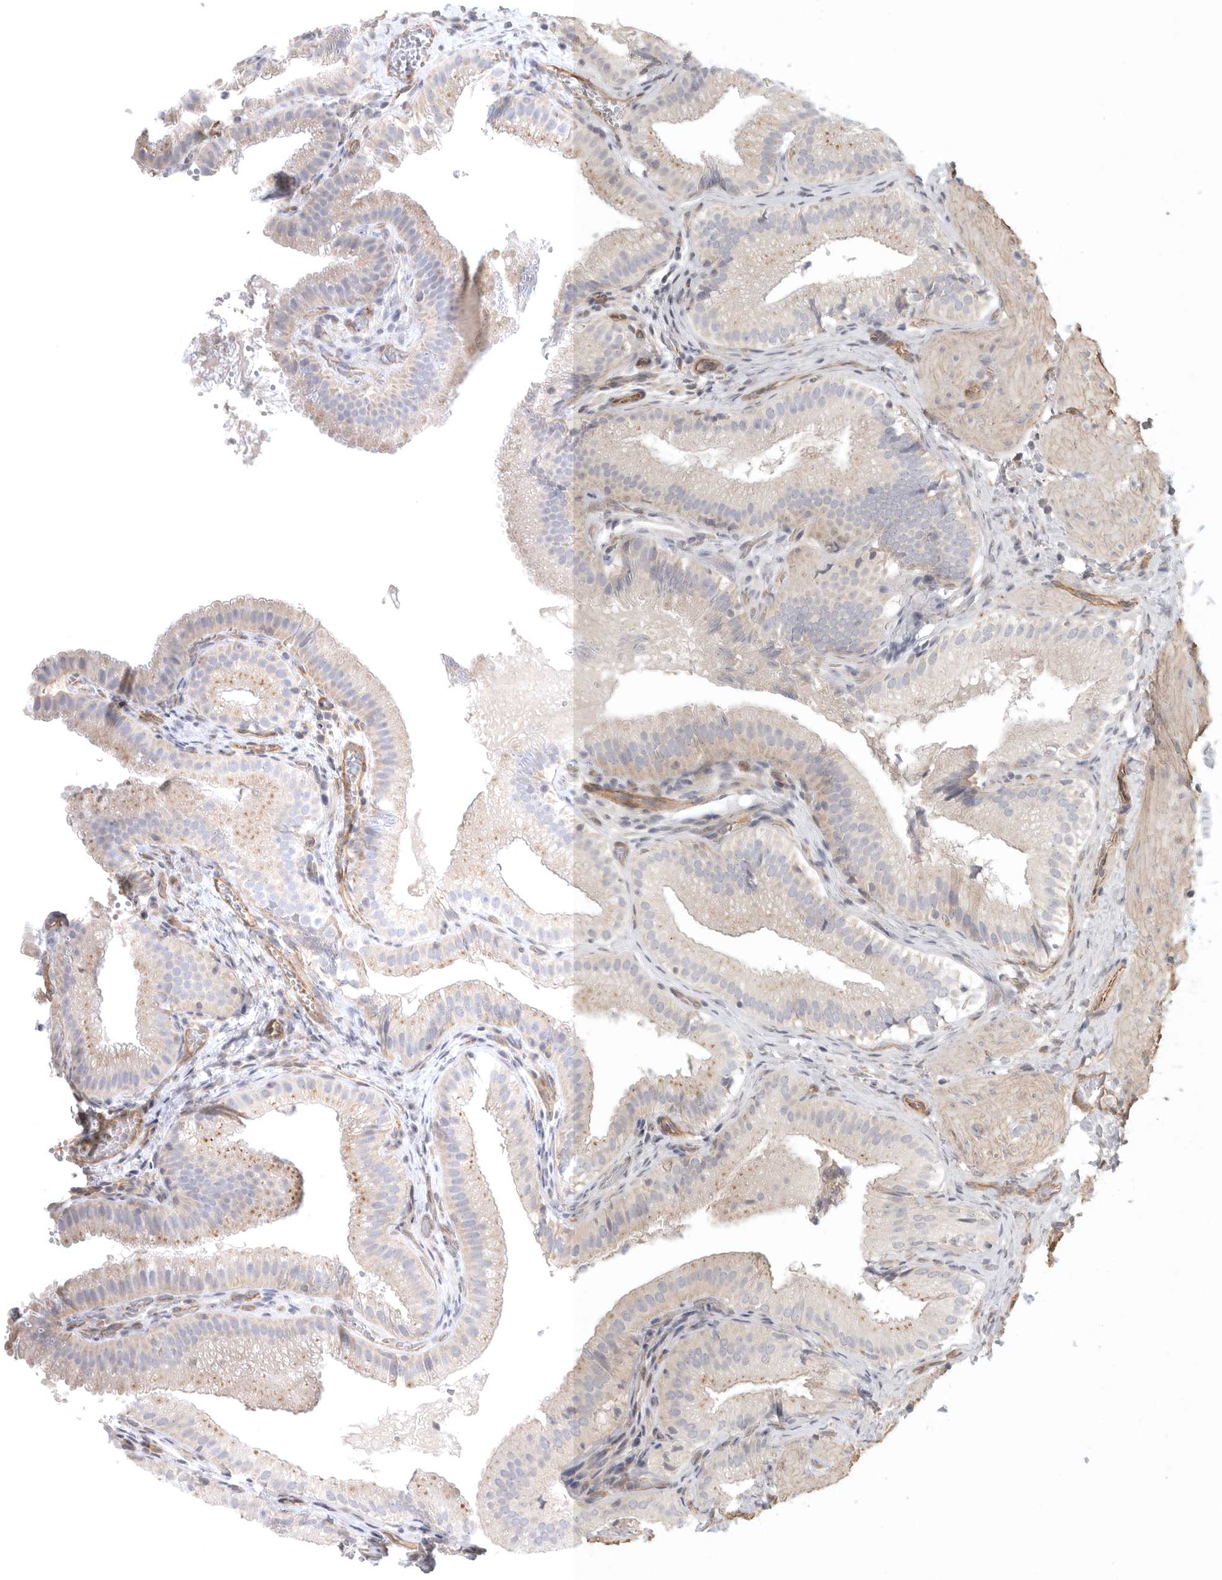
{"staining": {"intensity": "weak", "quantity": "25%-75%", "location": "cytoplasmic/membranous"}, "tissue": "gallbladder", "cell_type": "Glandular cells", "image_type": "normal", "snomed": [{"axis": "morphology", "description": "Normal tissue, NOS"}, {"axis": "topography", "description": "Gallbladder"}], "caption": "The photomicrograph displays staining of normal gallbladder, revealing weak cytoplasmic/membranous protein positivity (brown color) within glandular cells. (IHC, brightfield microscopy, high magnification).", "gene": "LONRF1", "patient": {"sex": "female", "age": 30}}